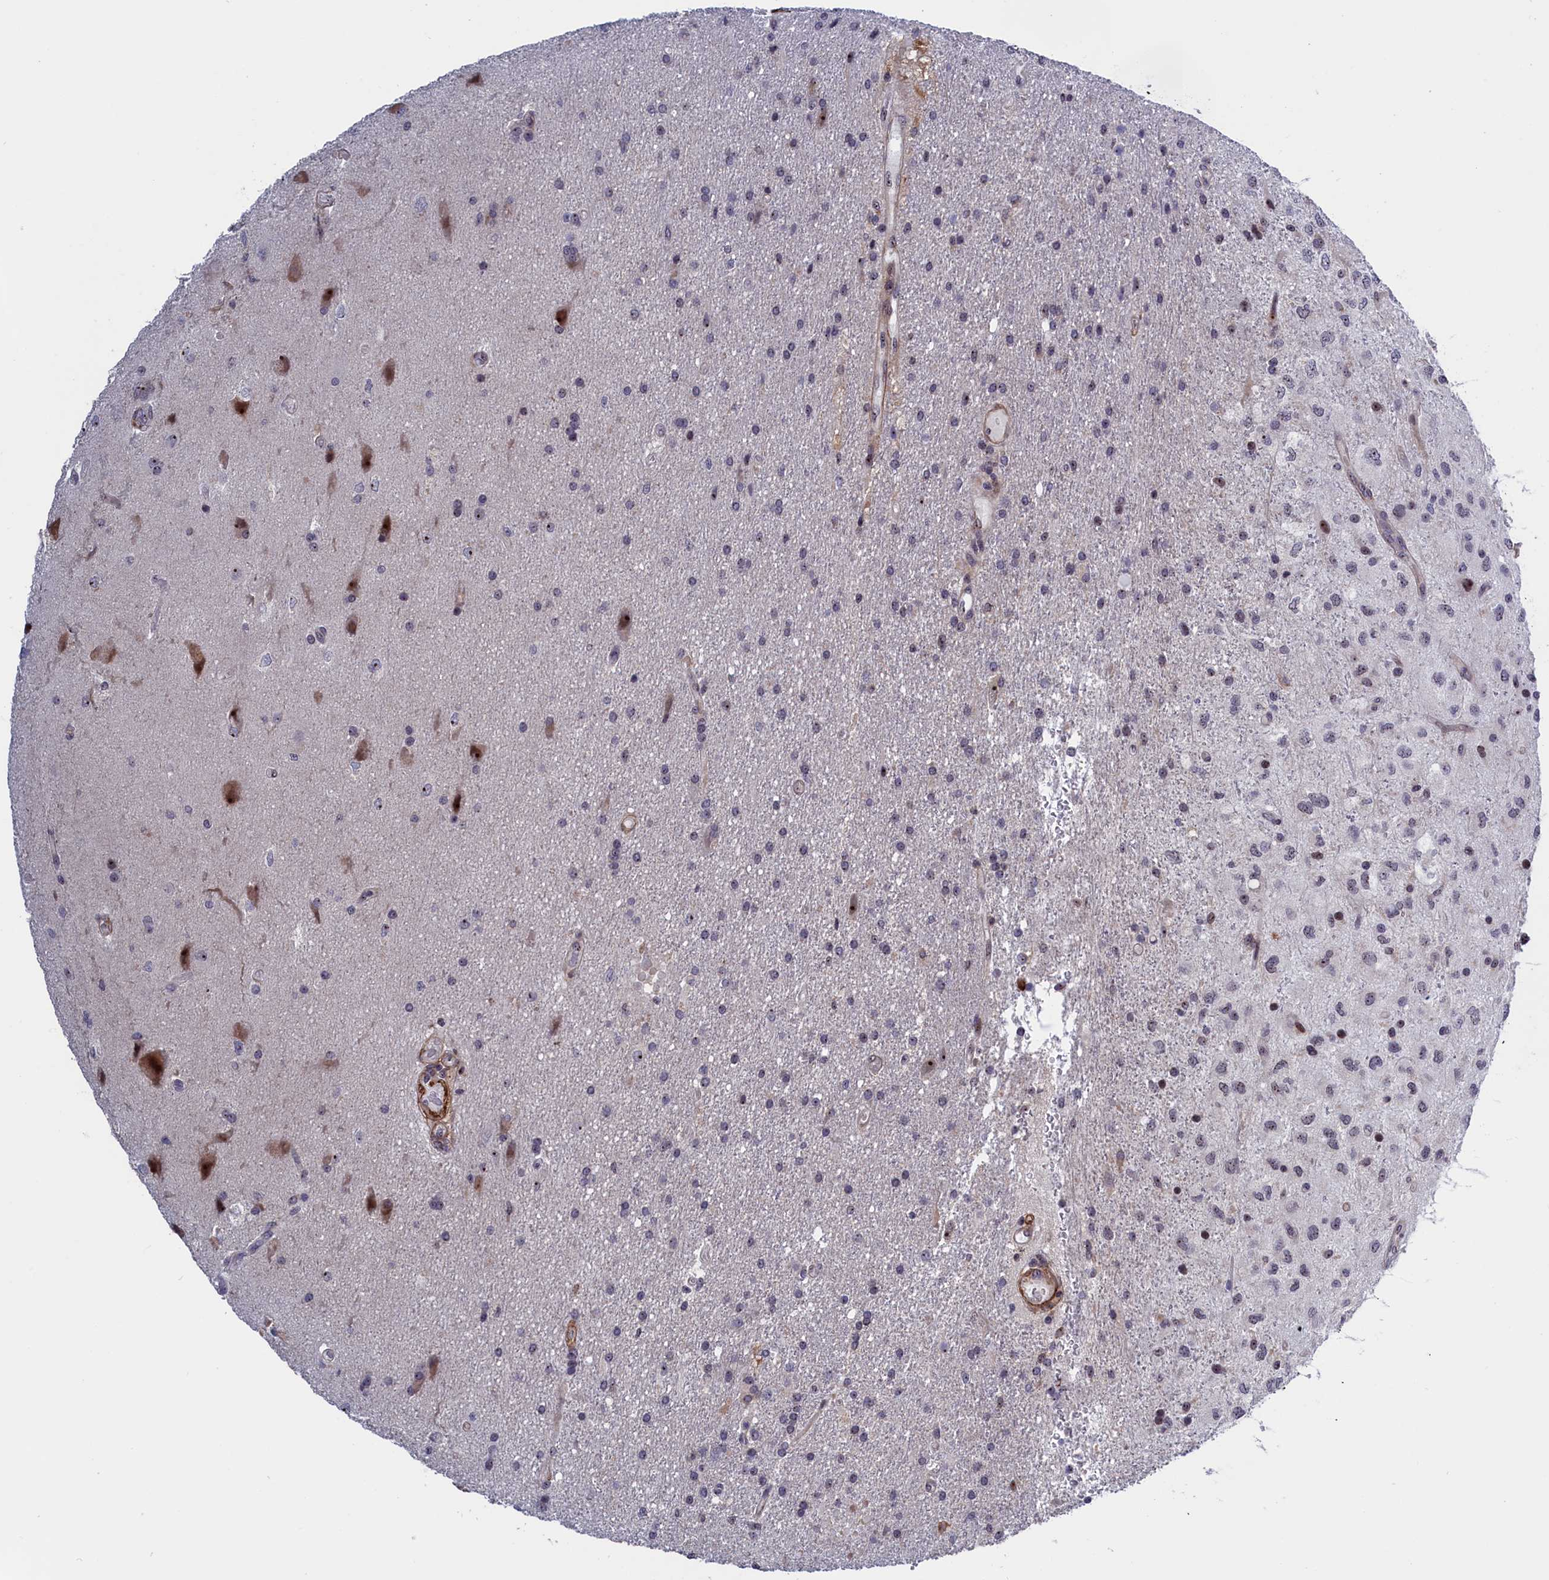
{"staining": {"intensity": "weak", "quantity": "<25%", "location": "nuclear"}, "tissue": "glioma", "cell_type": "Tumor cells", "image_type": "cancer", "snomed": [{"axis": "morphology", "description": "Glioma, malignant, Low grade"}, {"axis": "topography", "description": "Brain"}], "caption": "A photomicrograph of human glioma is negative for staining in tumor cells.", "gene": "PPAN", "patient": {"sex": "male", "age": 66}}